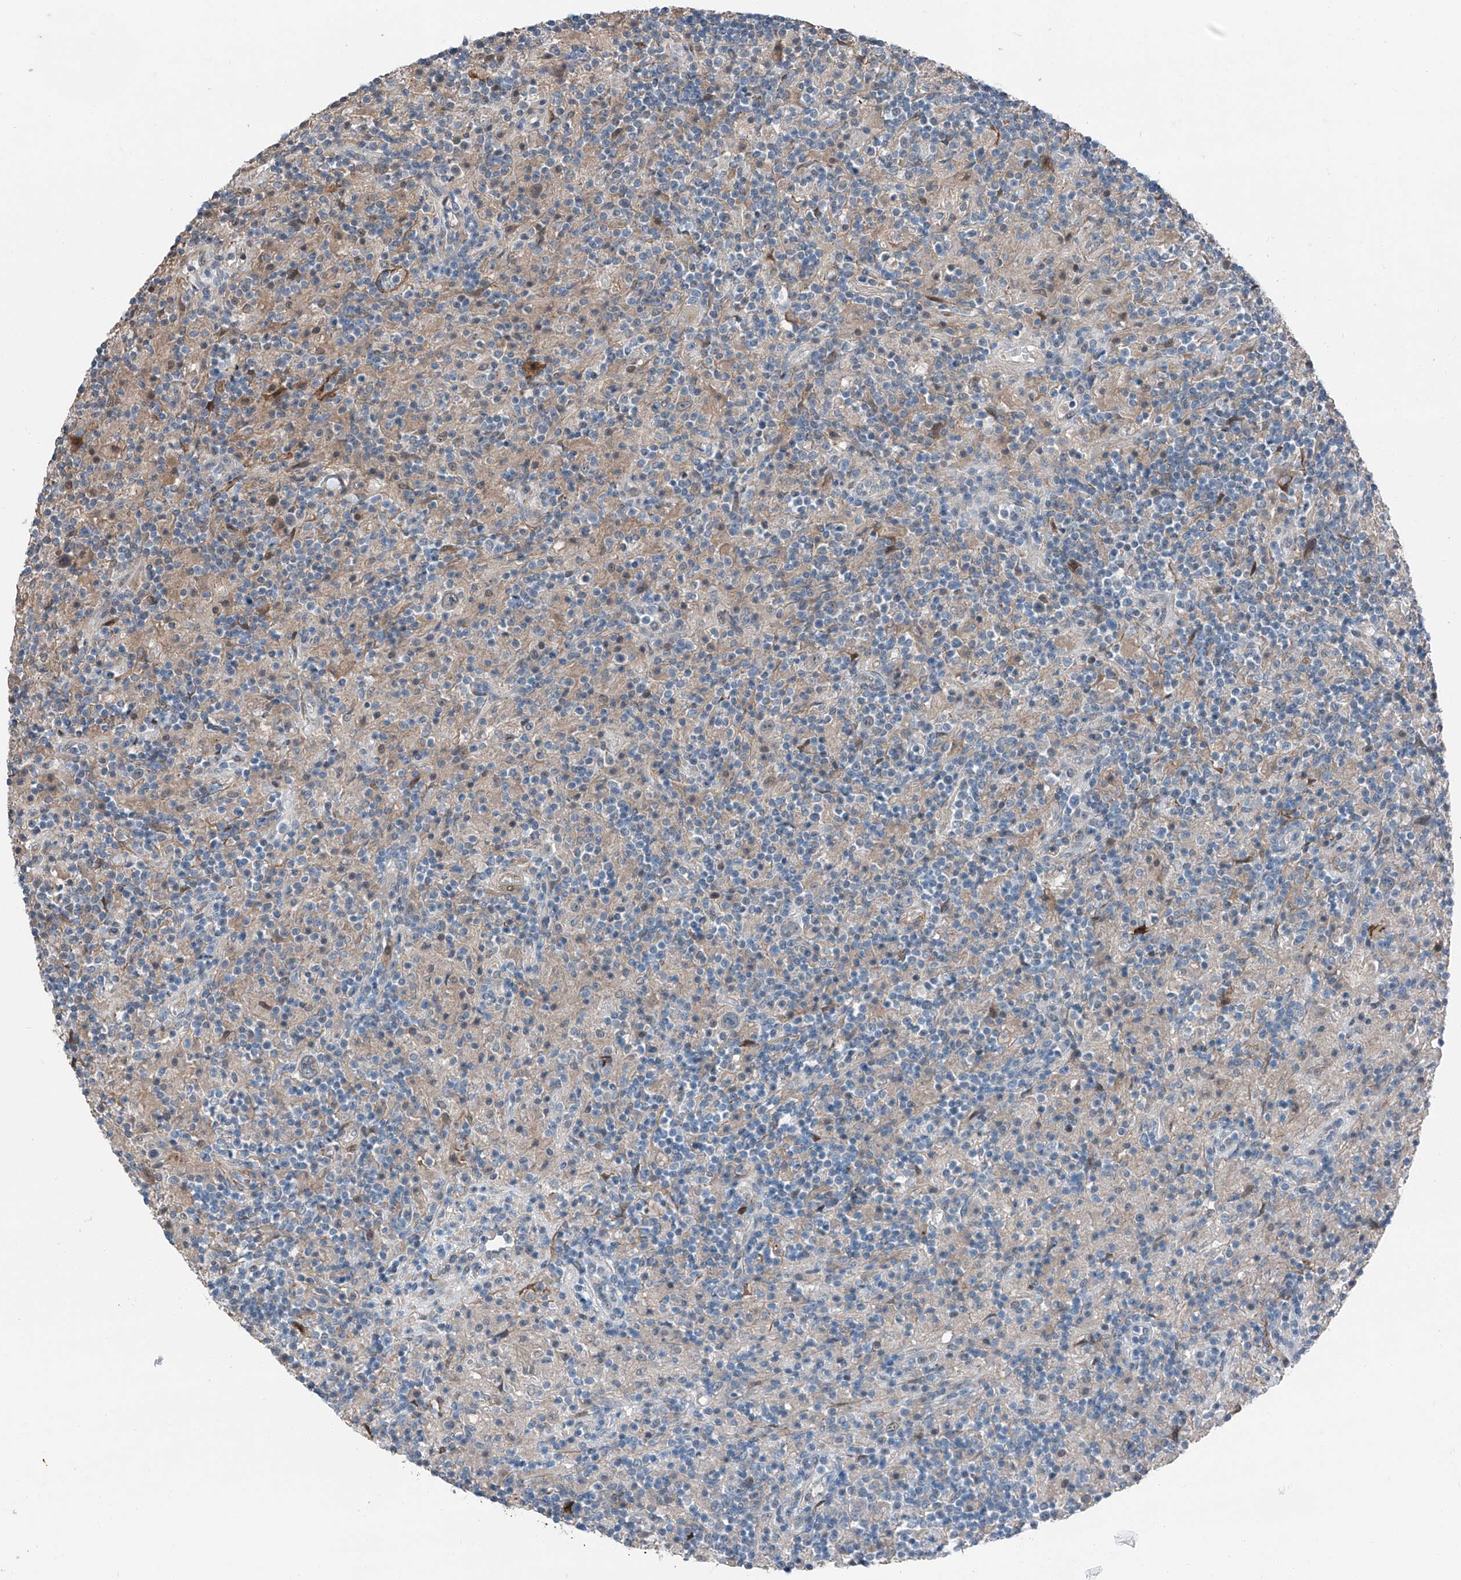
{"staining": {"intensity": "negative", "quantity": "none", "location": "none"}, "tissue": "lymphoma", "cell_type": "Tumor cells", "image_type": "cancer", "snomed": [{"axis": "morphology", "description": "Hodgkin's disease, NOS"}, {"axis": "topography", "description": "Lymph node"}], "caption": "Tumor cells show no significant staining in lymphoma. (Stains: DAB immunohistochemistry (IHC) with hematoxylin counter stain, Microscopy: brightfield microscopy at high magnification).", "gene": "HSPA6", "patient": {"sex": "male", "age": 70}}